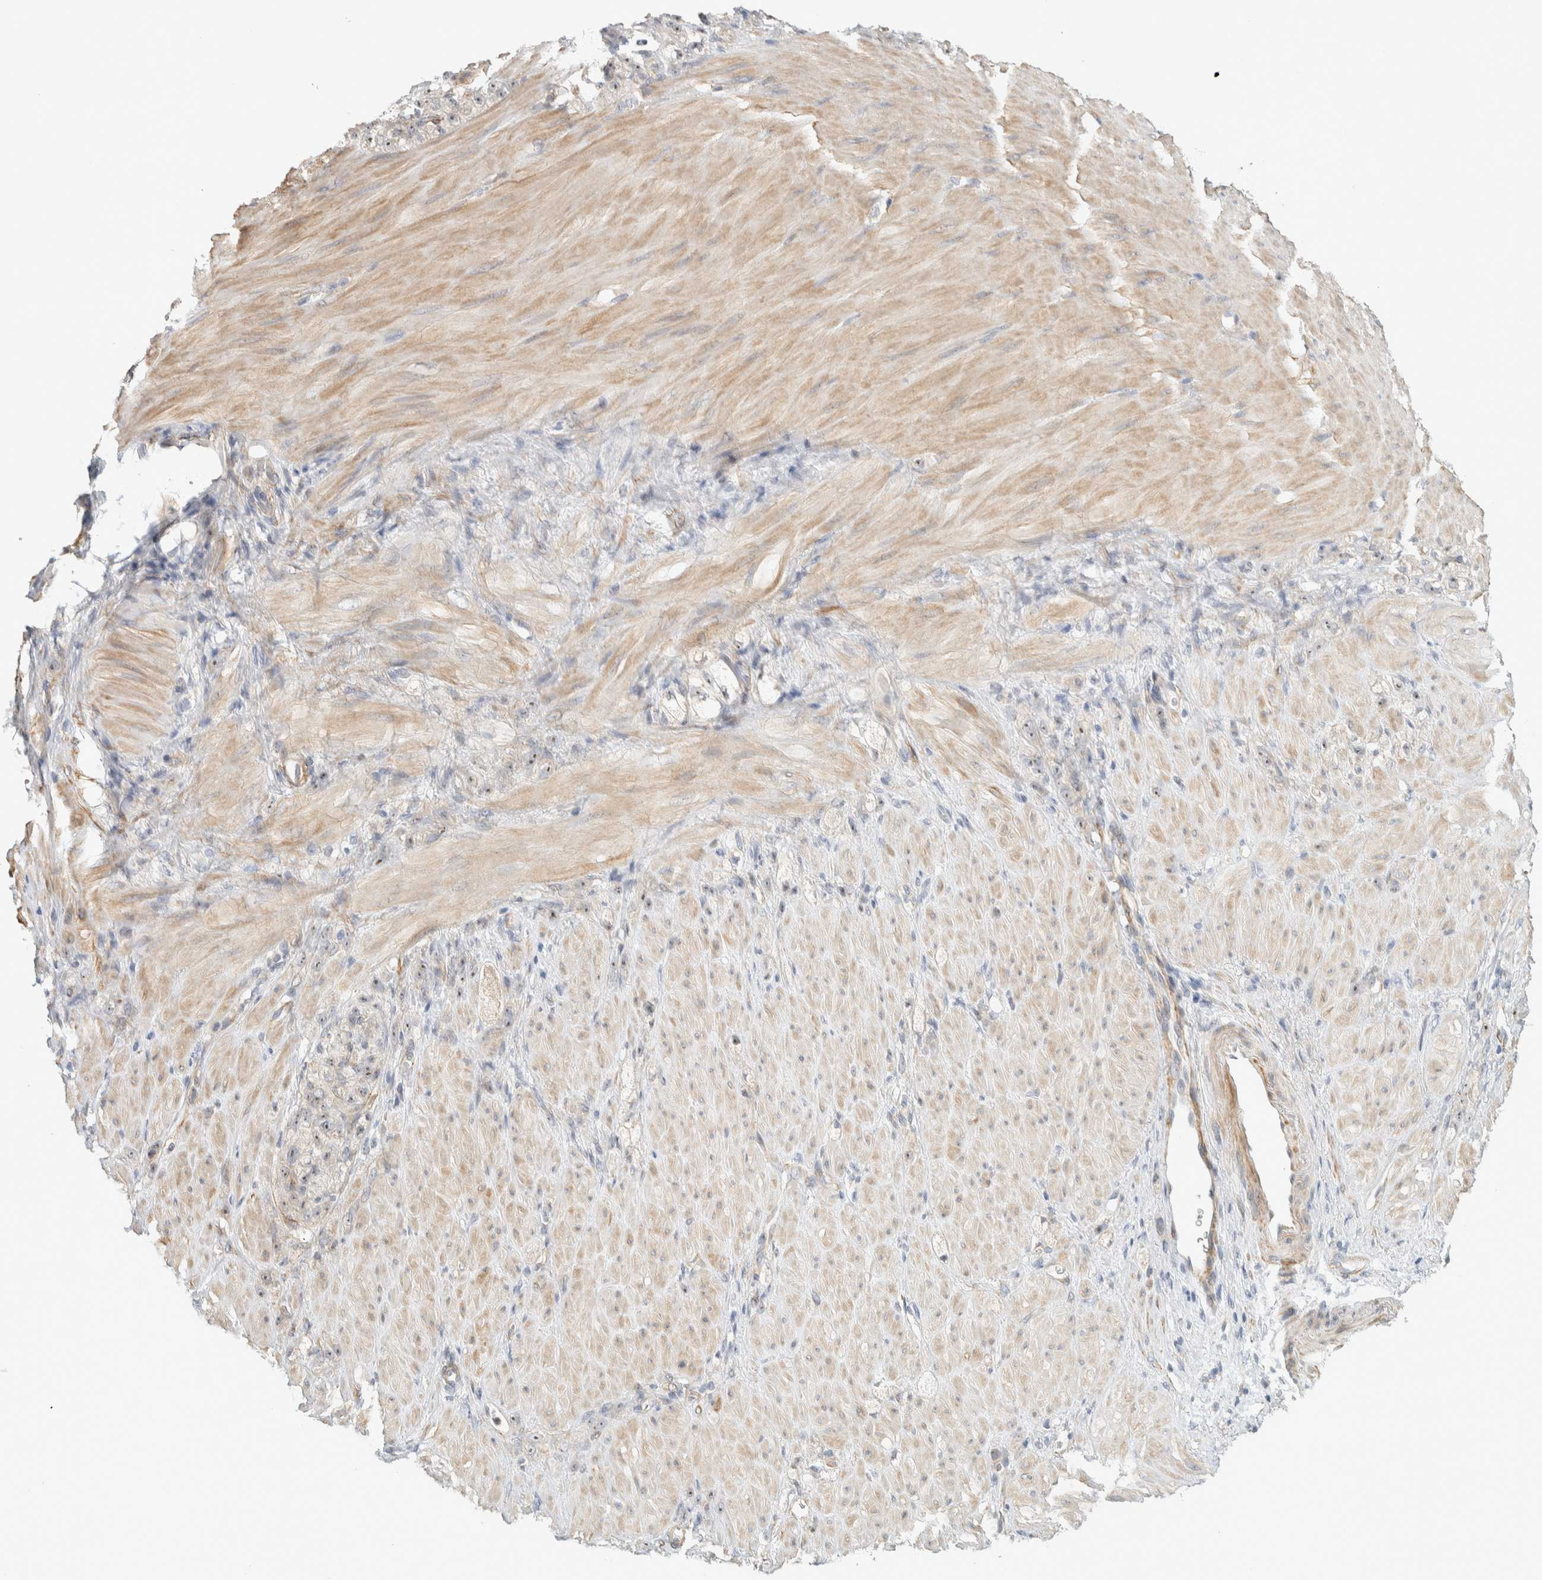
{"staining": {"intensity": "weak", "quantity": "<25%", "location": "nuclear"}, "tissue": "stomach cancer", "cell_type": "Tumor cells", "image_type": "cancer", "snomed": [{"axis": "morphology", "description": "Normal tissue, NOS"}, {"axis": "morphology", "description": "Adenocarcinoma, NOS"}, {"axis": "topography", "description": "Stomach"}], "caption": "There is no significant positivity in tumor cells of stomach cancer. (IHC, brightfield microscopy, high magnification).", "gene": "KLHL40", "patient": {"sex": "male", "age": 82}}